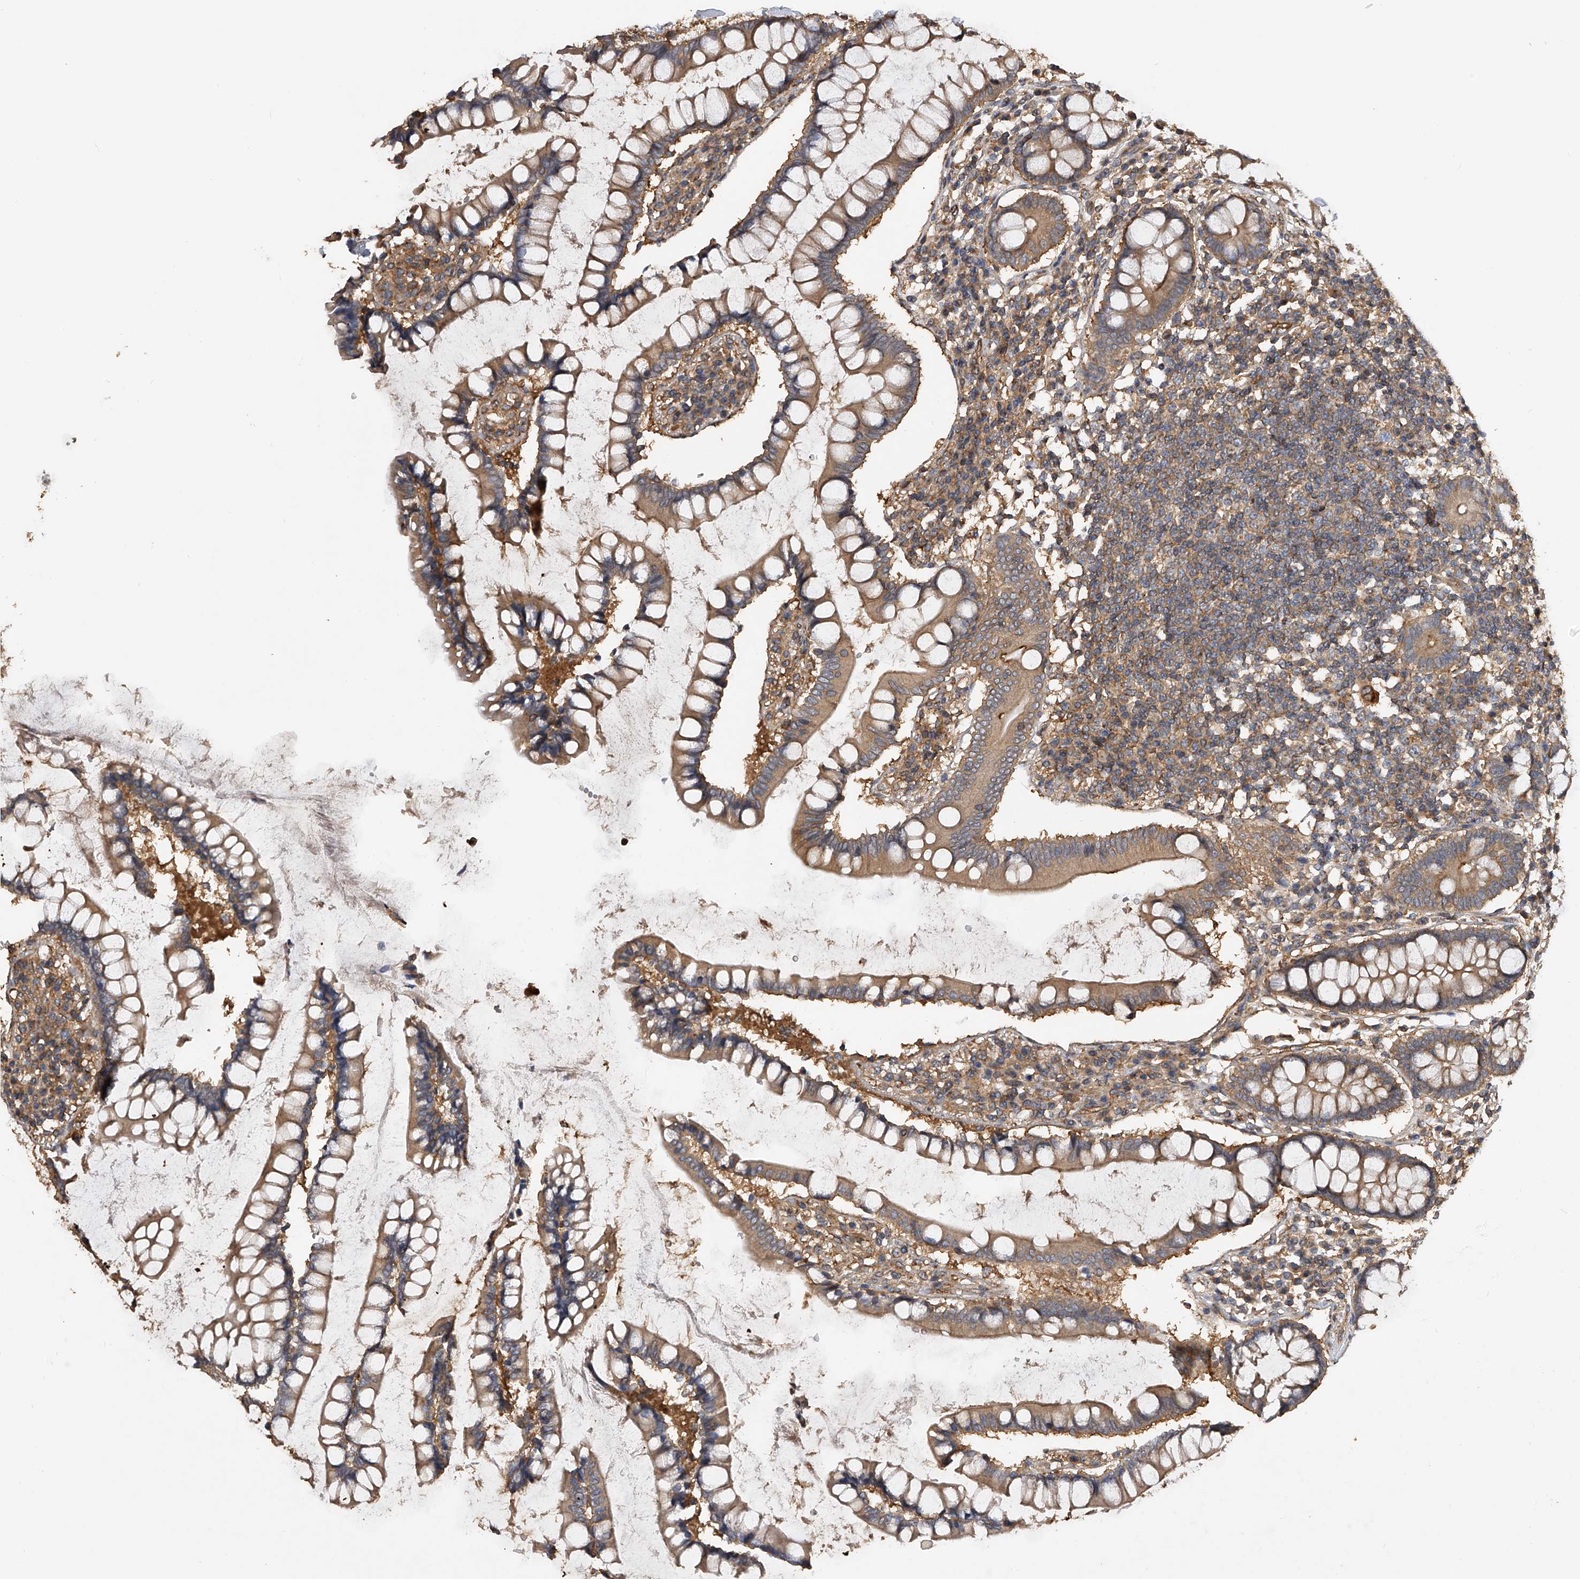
{"staining": {"intensity": "strong", "quantity": ">75%", "location": "cytoplasmic/membranous"}, "tissue": "colon", "cell_type": "Endothelial cells", "image_type": "normal", "snomed": [{"axis": "morphology", "description": "Normal tissue, NOS"}, {"axis": "topography", "description": "Colon"}], "caption": "Normal colon was stained to show a protein in brown. There is high levels of strong cytoplasmic/membranous expression in approximately >75% of endothelial cells.", "gene": "PTPRA", "patient": {"sex": "female", "age": 79}}